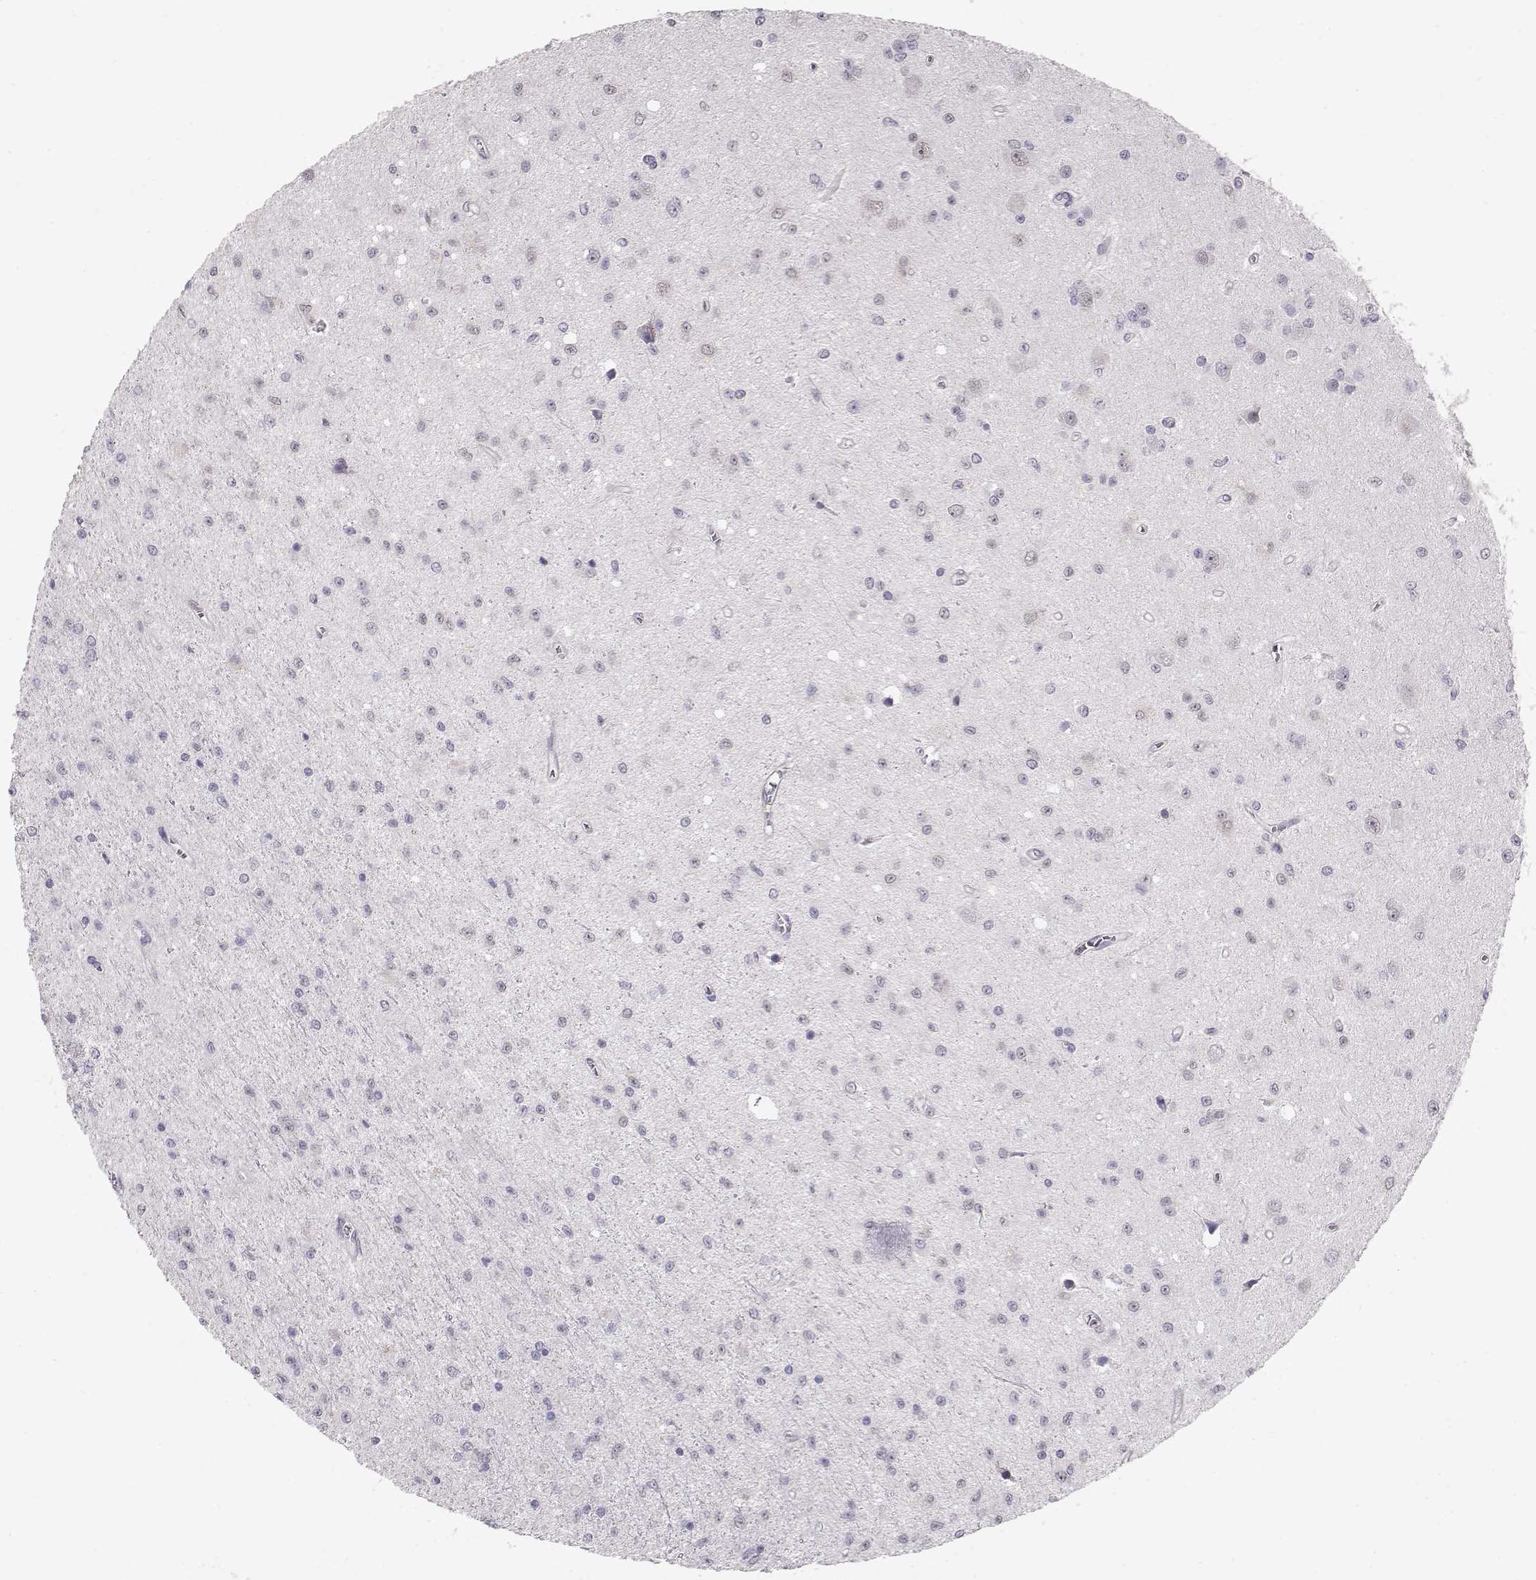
{"staining": {"intensity": "negative", "quantity": "none", "location": "none"}, "tissue": "glioma", "cell_type": "Tumor cells", "image_type": "cancer", "snomed": [{"axis": "morphology", "description": "Glioma, malignant, Low grade"}, {"axis": "topography", "description": "Brain"}], "caption": "Glioma was stained to show a protein in brown. There is no significant positivity in tumor cells.", "gene": "TEPP", "patient": {"sex": "female", "age": 45}}